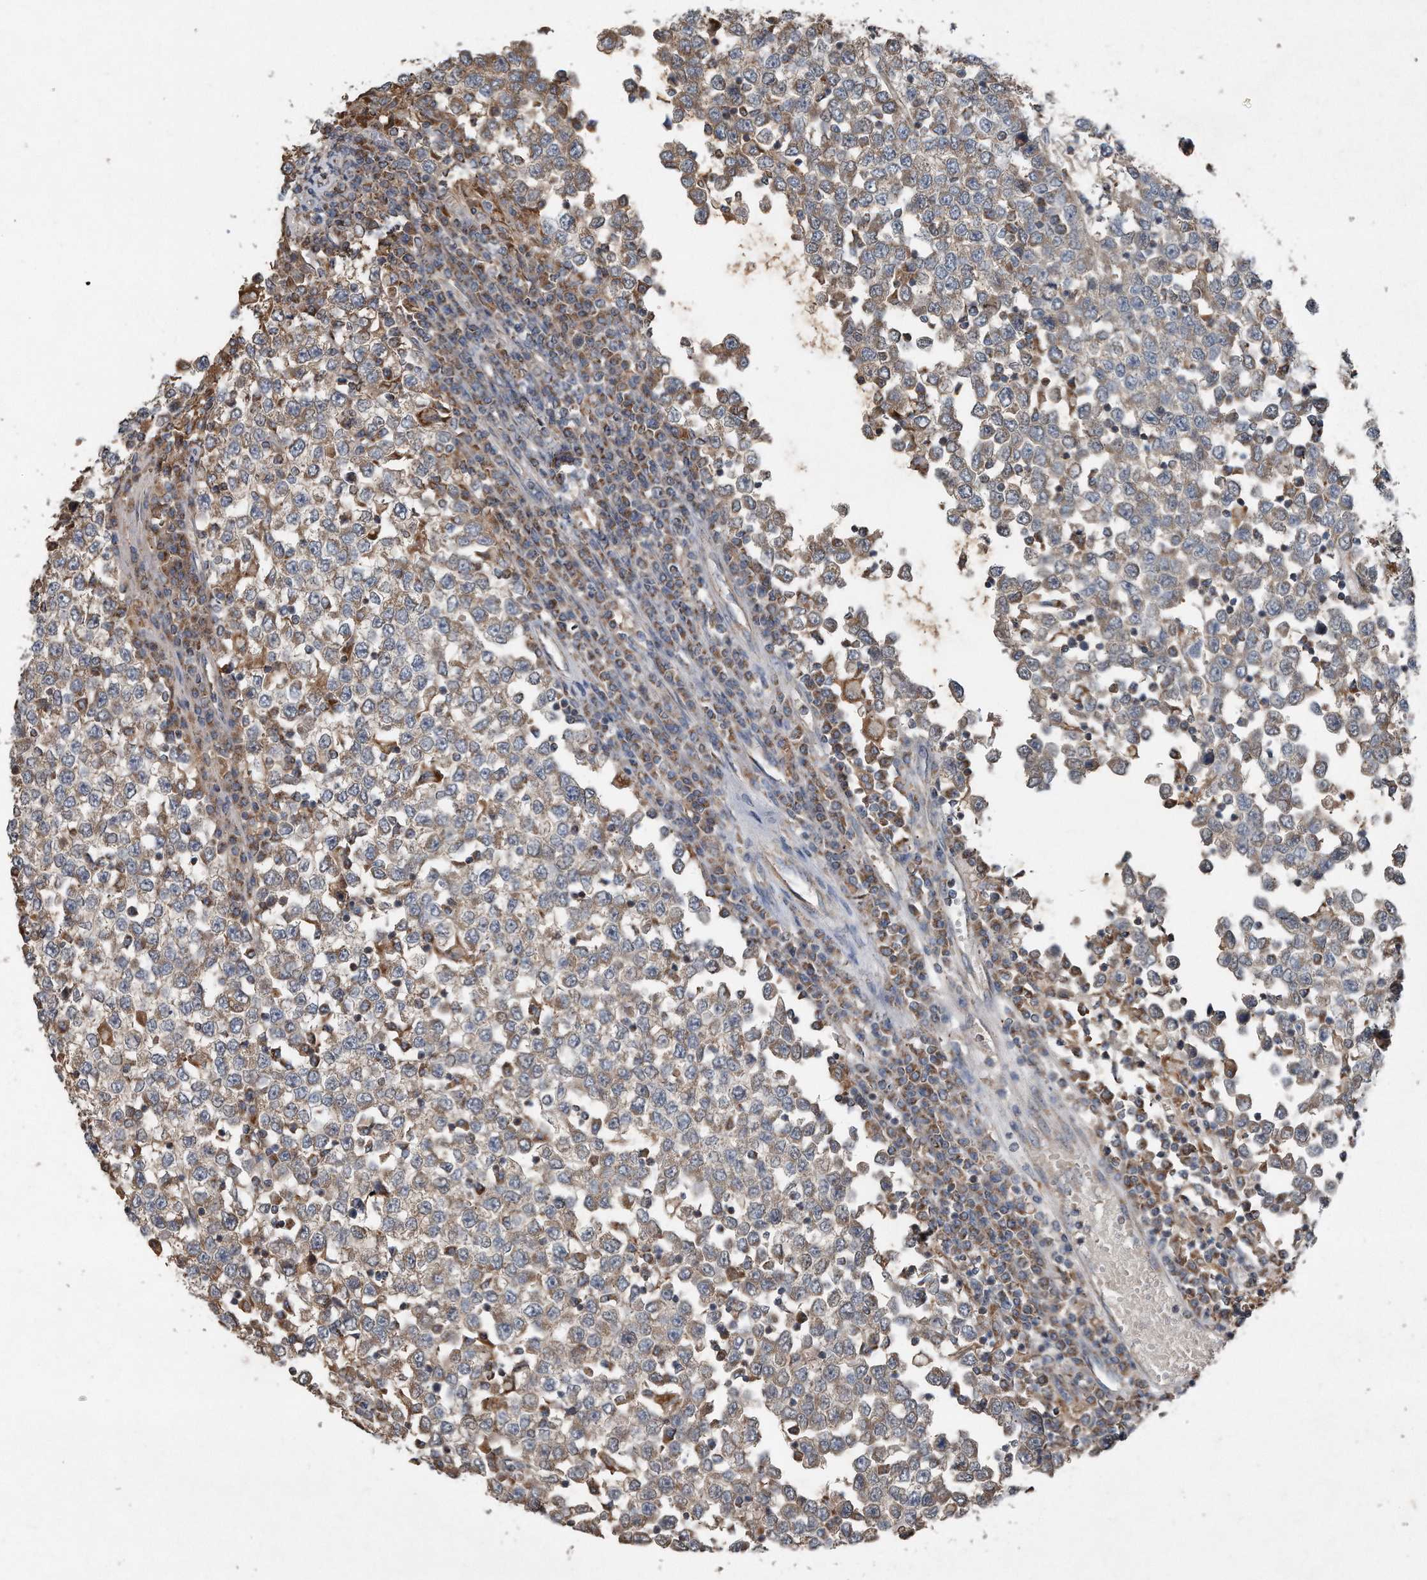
{"staining": {"intensity": "moderate", "quantity": "25%-75%", "location": "cytoplasmic/membranous"}, "tissue": "testis cancer", "cell_type": "Tumor cells", "image_type": "cancer", "snomed": [{"axis": "morphology", "description": "Seminoma, NOS"}, {"axis": "topography", "description": "Testis"}], "caption": "Human testis cancer (seminoma) stained for a protein (brown) reveals moderate cytoplasmic/membranous positive positivity in approximately 25%-75% of tumor cells.", "gene": "SDHA", "patient": {"sex": "male", "age": 65}}